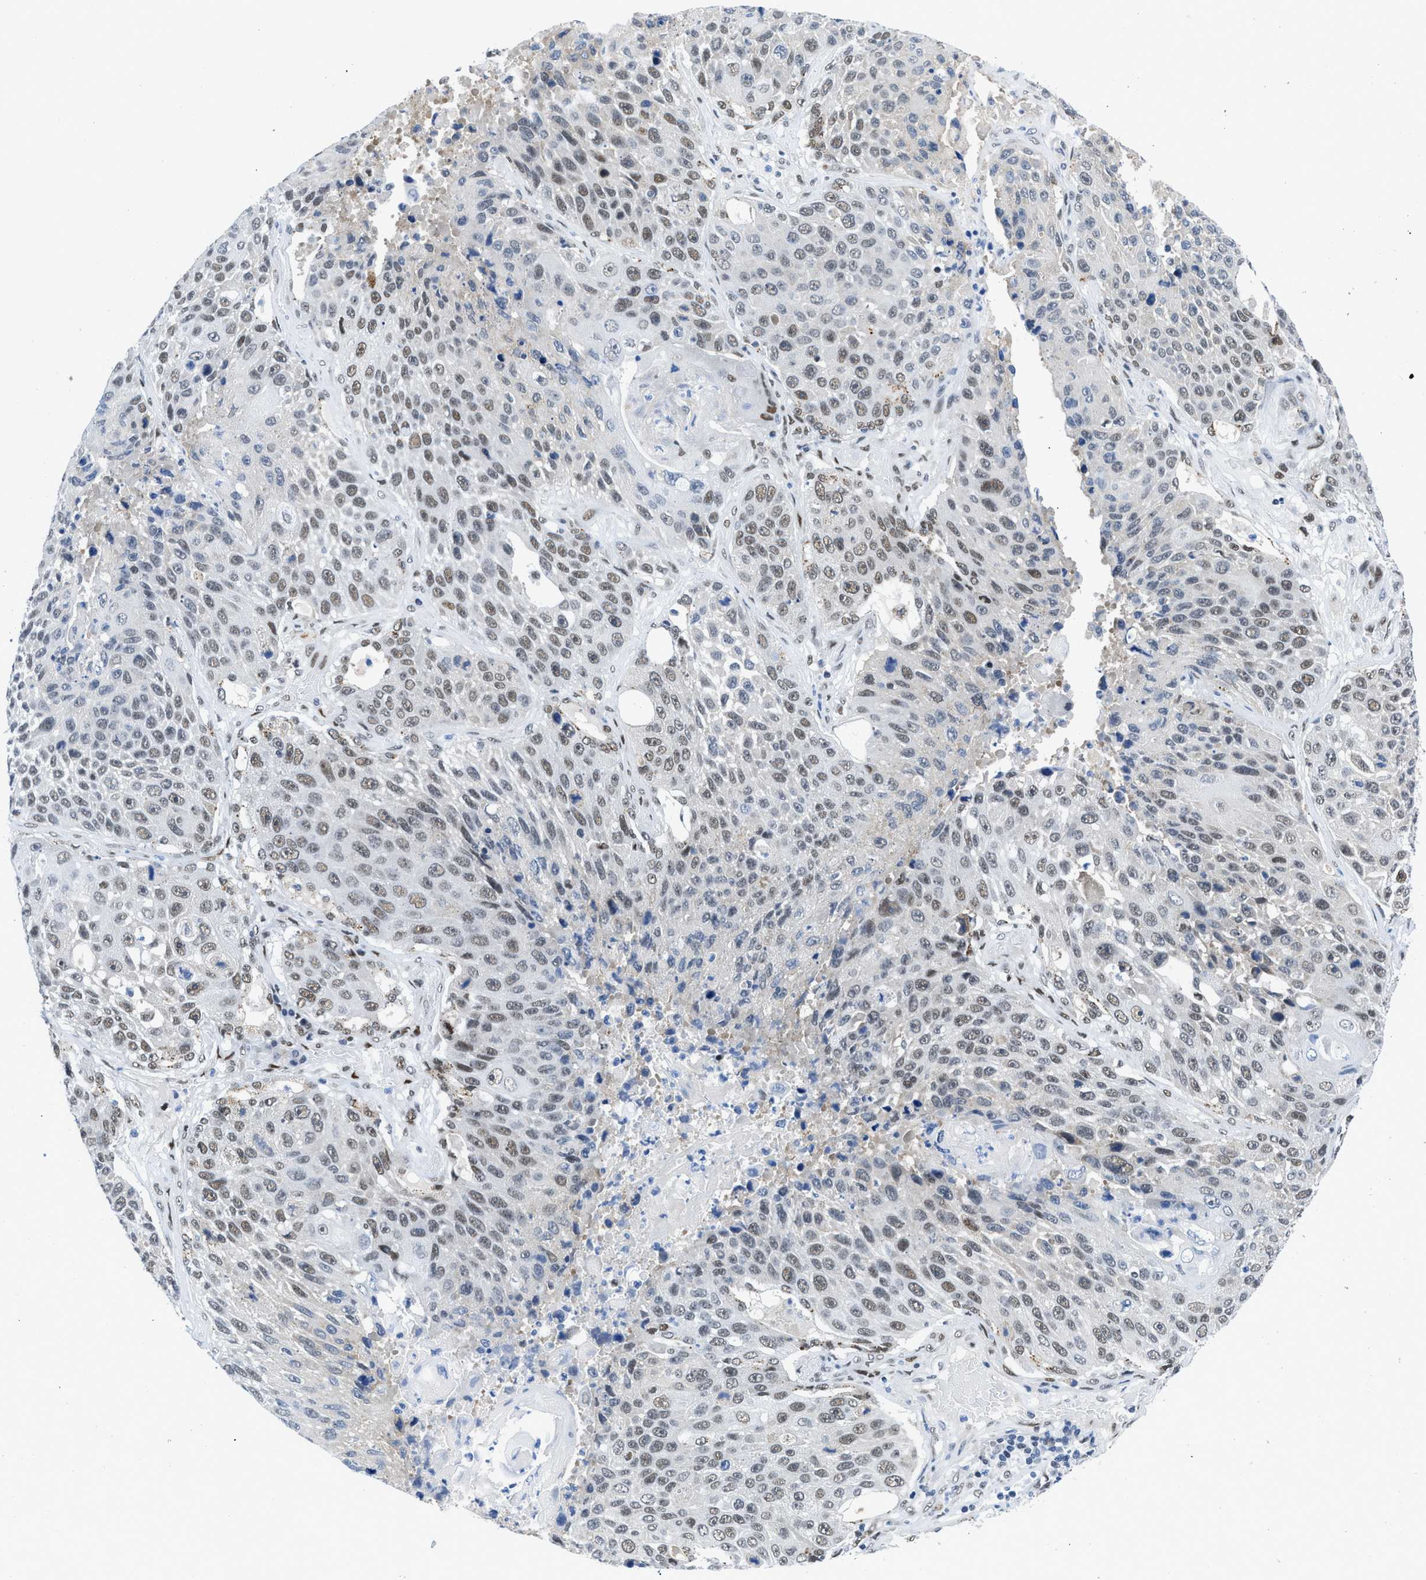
{"staining": {"intensity": "moderate", "quantity": "25%-75%", "location": "nuclear"}, "tissue": "lung cancer", "cell_type": "Tumor cells", "image_type": "cancer", "snomed": [{"axis": "morphology", "description": "Squamous cell carcinoma, NOS"}, {"axis": "topography", "description": "Lung"}], "caption": "Immunohistochemistry (IHC) photomicrograph of lung squamous cell carcinoma stained for a protein (brown), which demonstrates medium levels of moderate nuclear staining in approximately 25%-75% of tumor cells.", "gene": "SMARCAD1", "patient": {"sex": "male", "age": 61}}